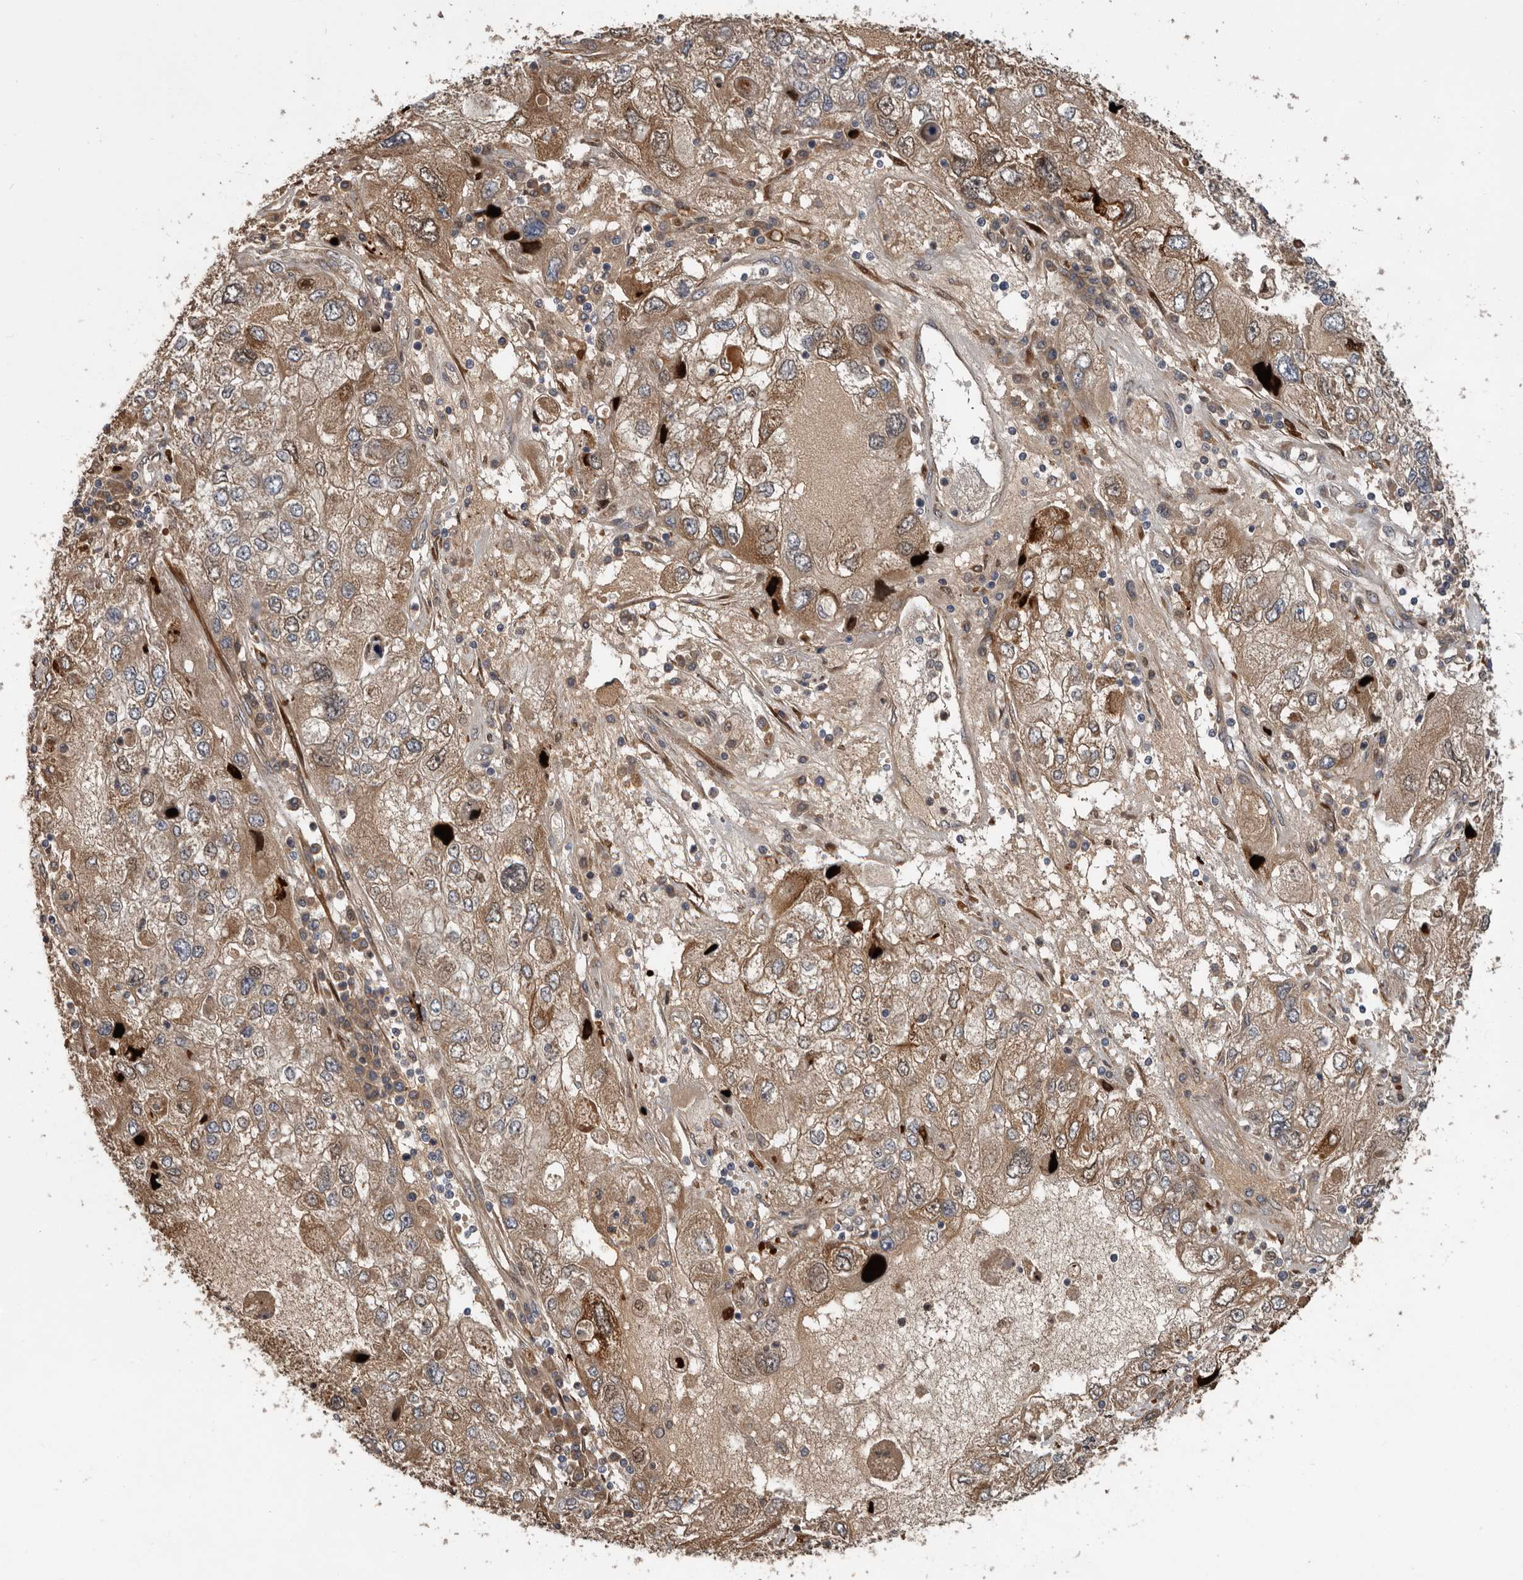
{"staining": {"intensity": "moderate", "quantity": ">75%", "location": "cytoplasmic/membranous"}, "tissue": "endometrial cancer", "cell_type": "Tumor cells", "image_type": "cancer", "snomed": [{"axis": "morphology", "description": "Adenocarcinoma, NOS"}, {"axis": "topography", "description": "Endometrium"}], "caption": "Human endometrial adenocarcinoma stained for a protein (brown) shows moderate cytoplasmic/membranous positive staining in about >75% of tumor cells.", "gene": "MTF1", "patient": {"sex": "female", "age": 49}}